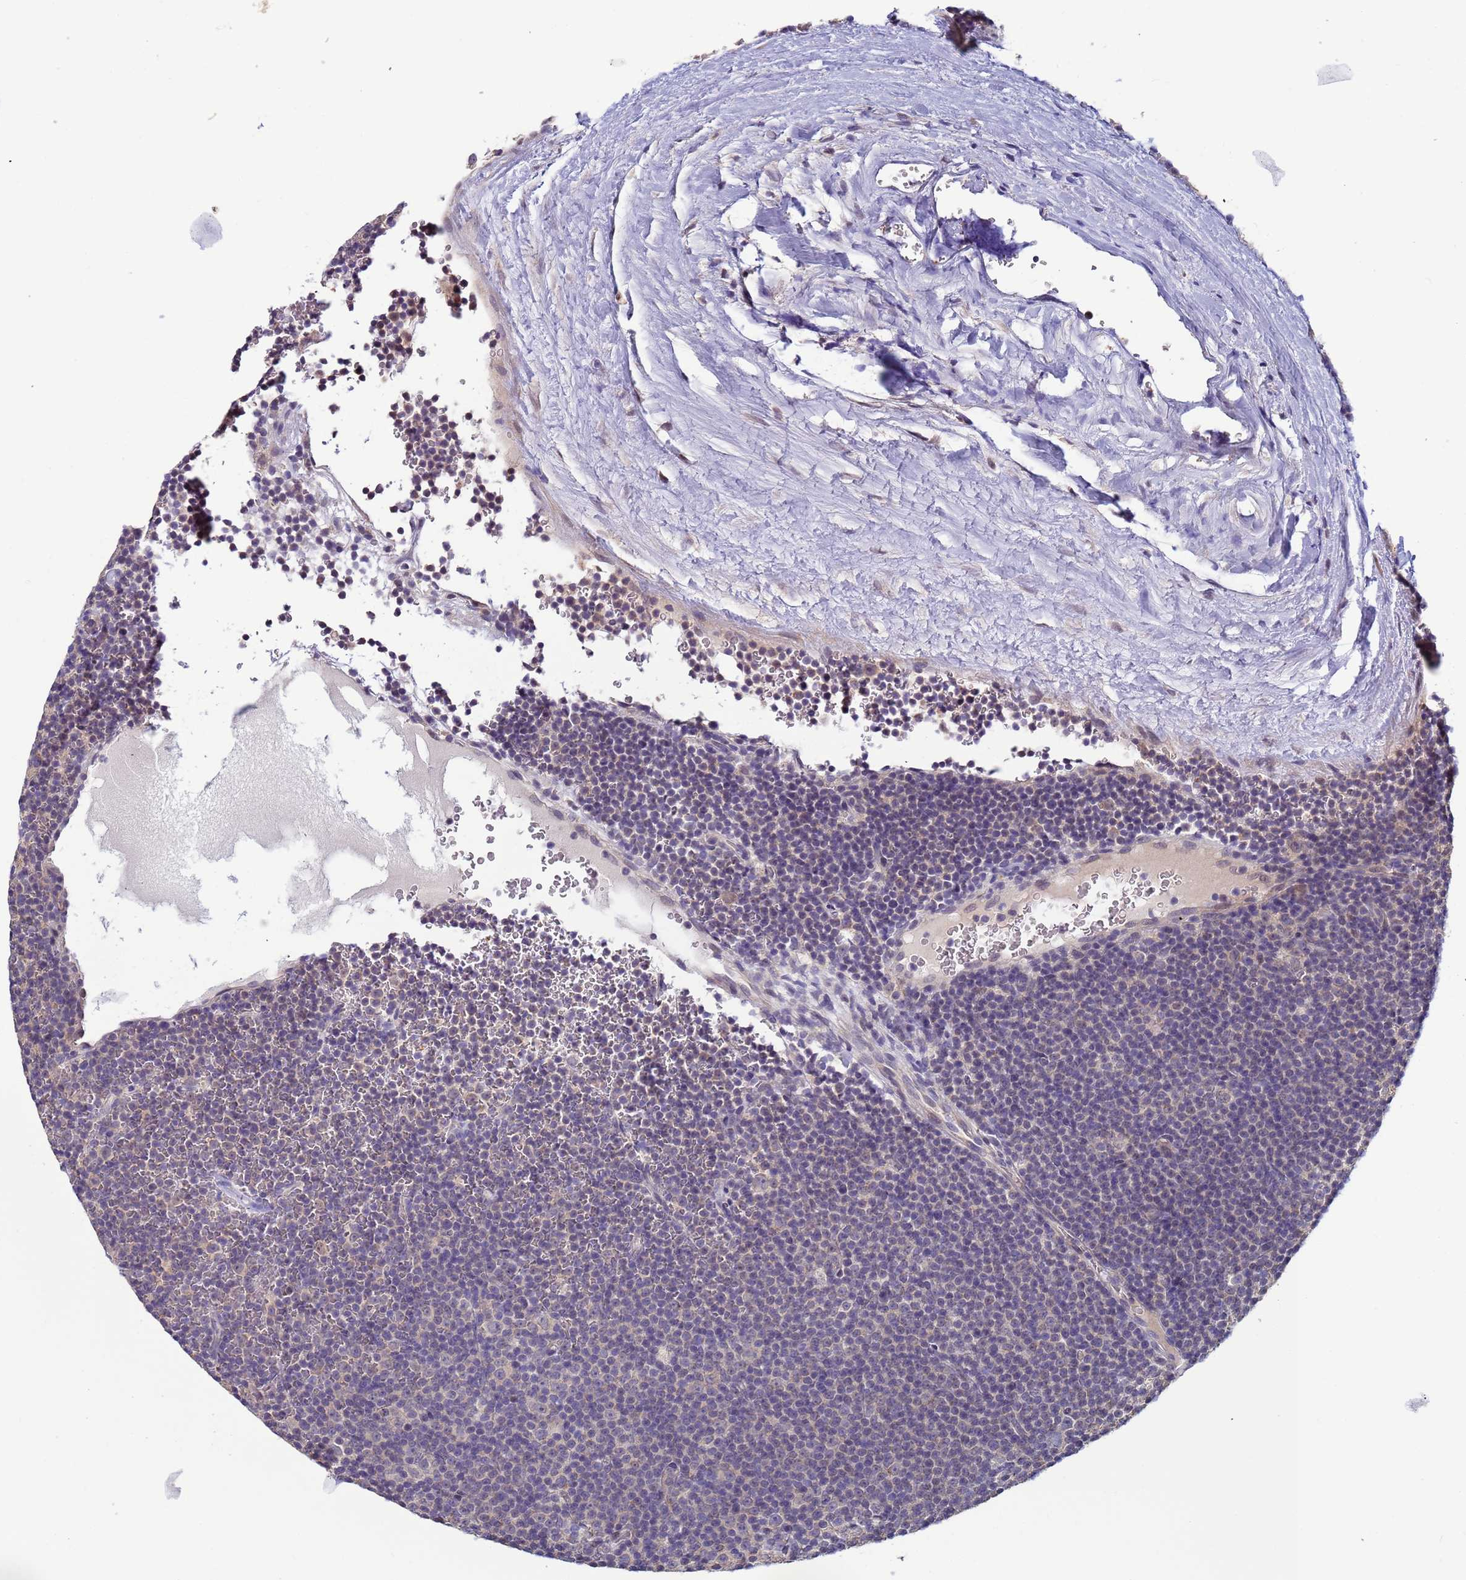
{"staining": {"intensity": "negative", "quantity": "none", "location": "none"}, "tissue": "lymphoma", "cell_type": "Tumor cells", "image_type": "cancer", "snomed": [{"axis": "morphology", "description": "Malignant lymphoma, non-Hodgkin's type, Low grade"}, {"axis": "topography", "description": "Lymph node"}], "caption": "The photomicrograph shows no significant positivity in tumor cells of lymphoma. (DAB IHC, high magnification).", "gene": "CLHC1", "patient": {"sex": "female", "age": 67}}